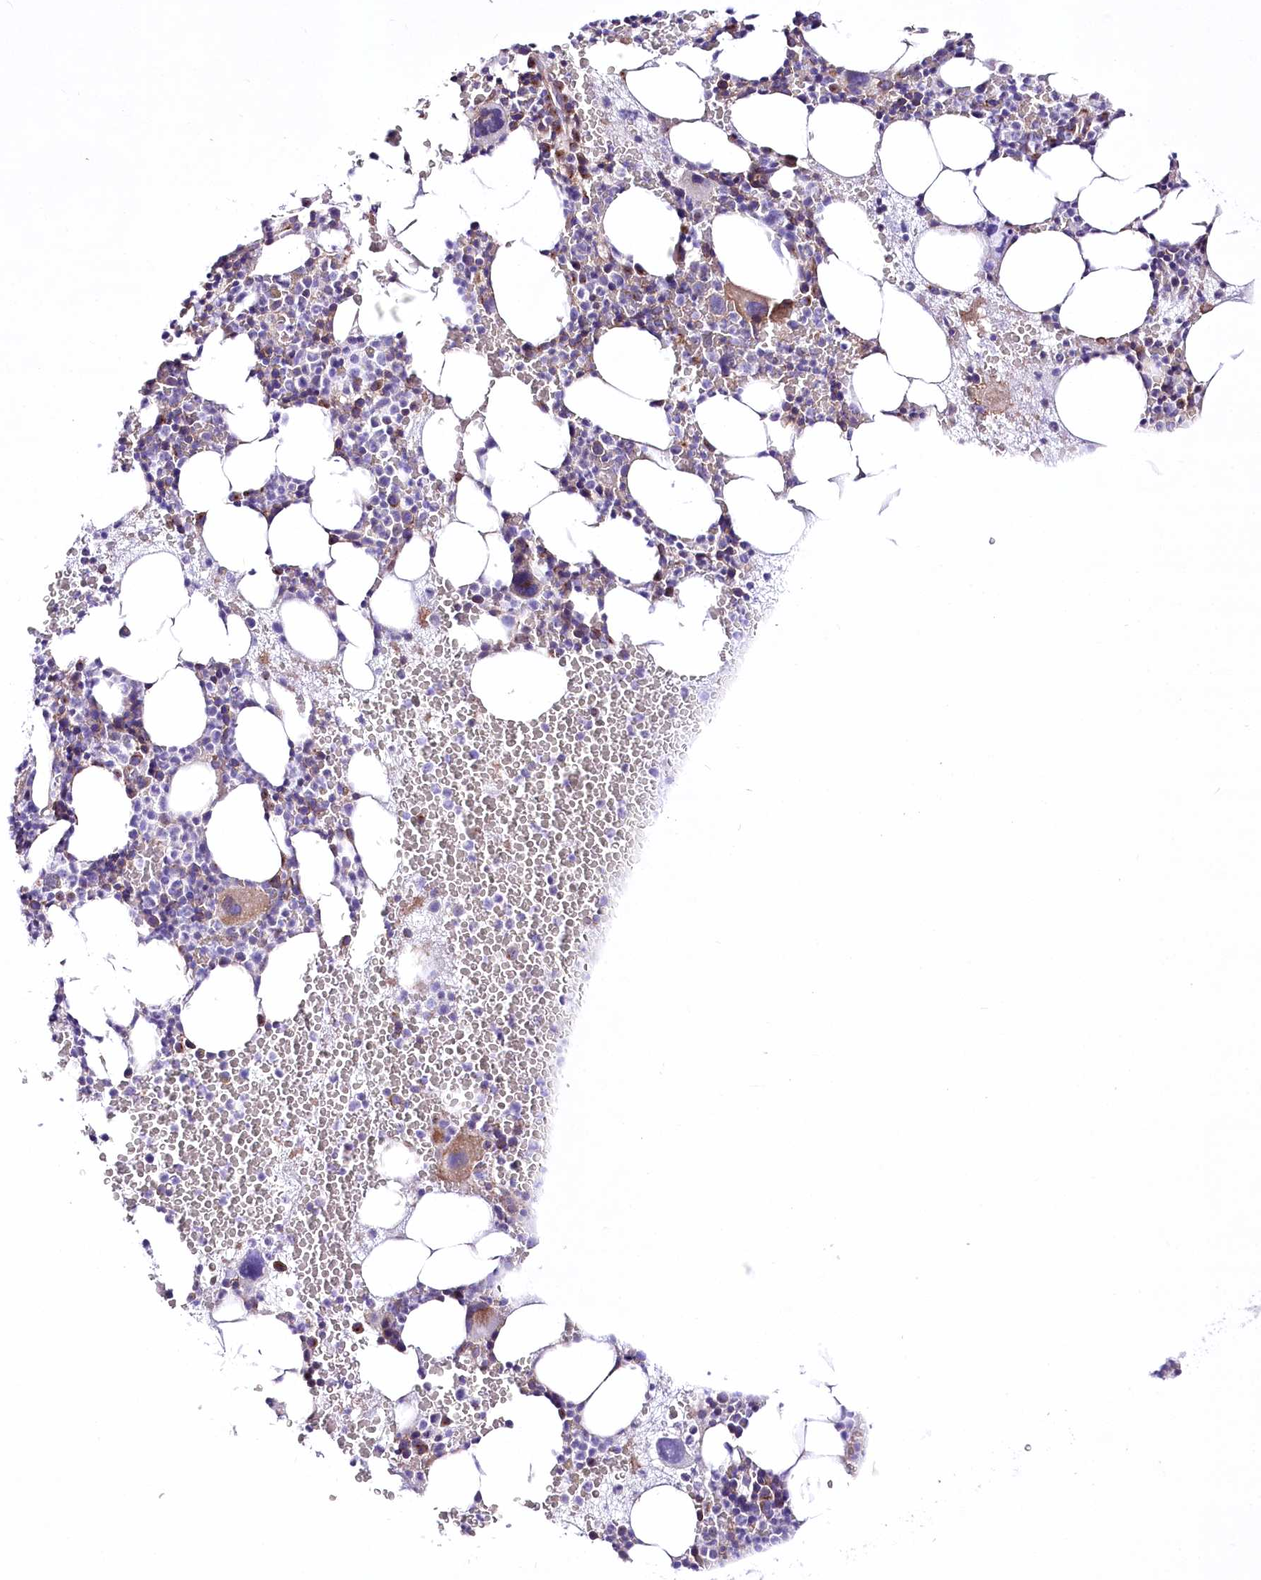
{"staining": {"intensity": "moderate", "quantity": "<25%", "location": "cytoplasmic/membranous"}, "tissue": "bone marrow", "cell_type": "Hematopoietic cells", "image_type": "normal", "snomed": [{"axis": "morphology", "description": "Normal tissue, NOS"}, {"axis": "topography", "description": "Bone marrow"}], "caption": "Protein expression analysis of benign bone marrow displays moderate cytoplasmic/membranous expression in approximately <25% of hematopoietic cells.", "gene": "LRRC34", "patient": {"sex": "male", "age": 36}}